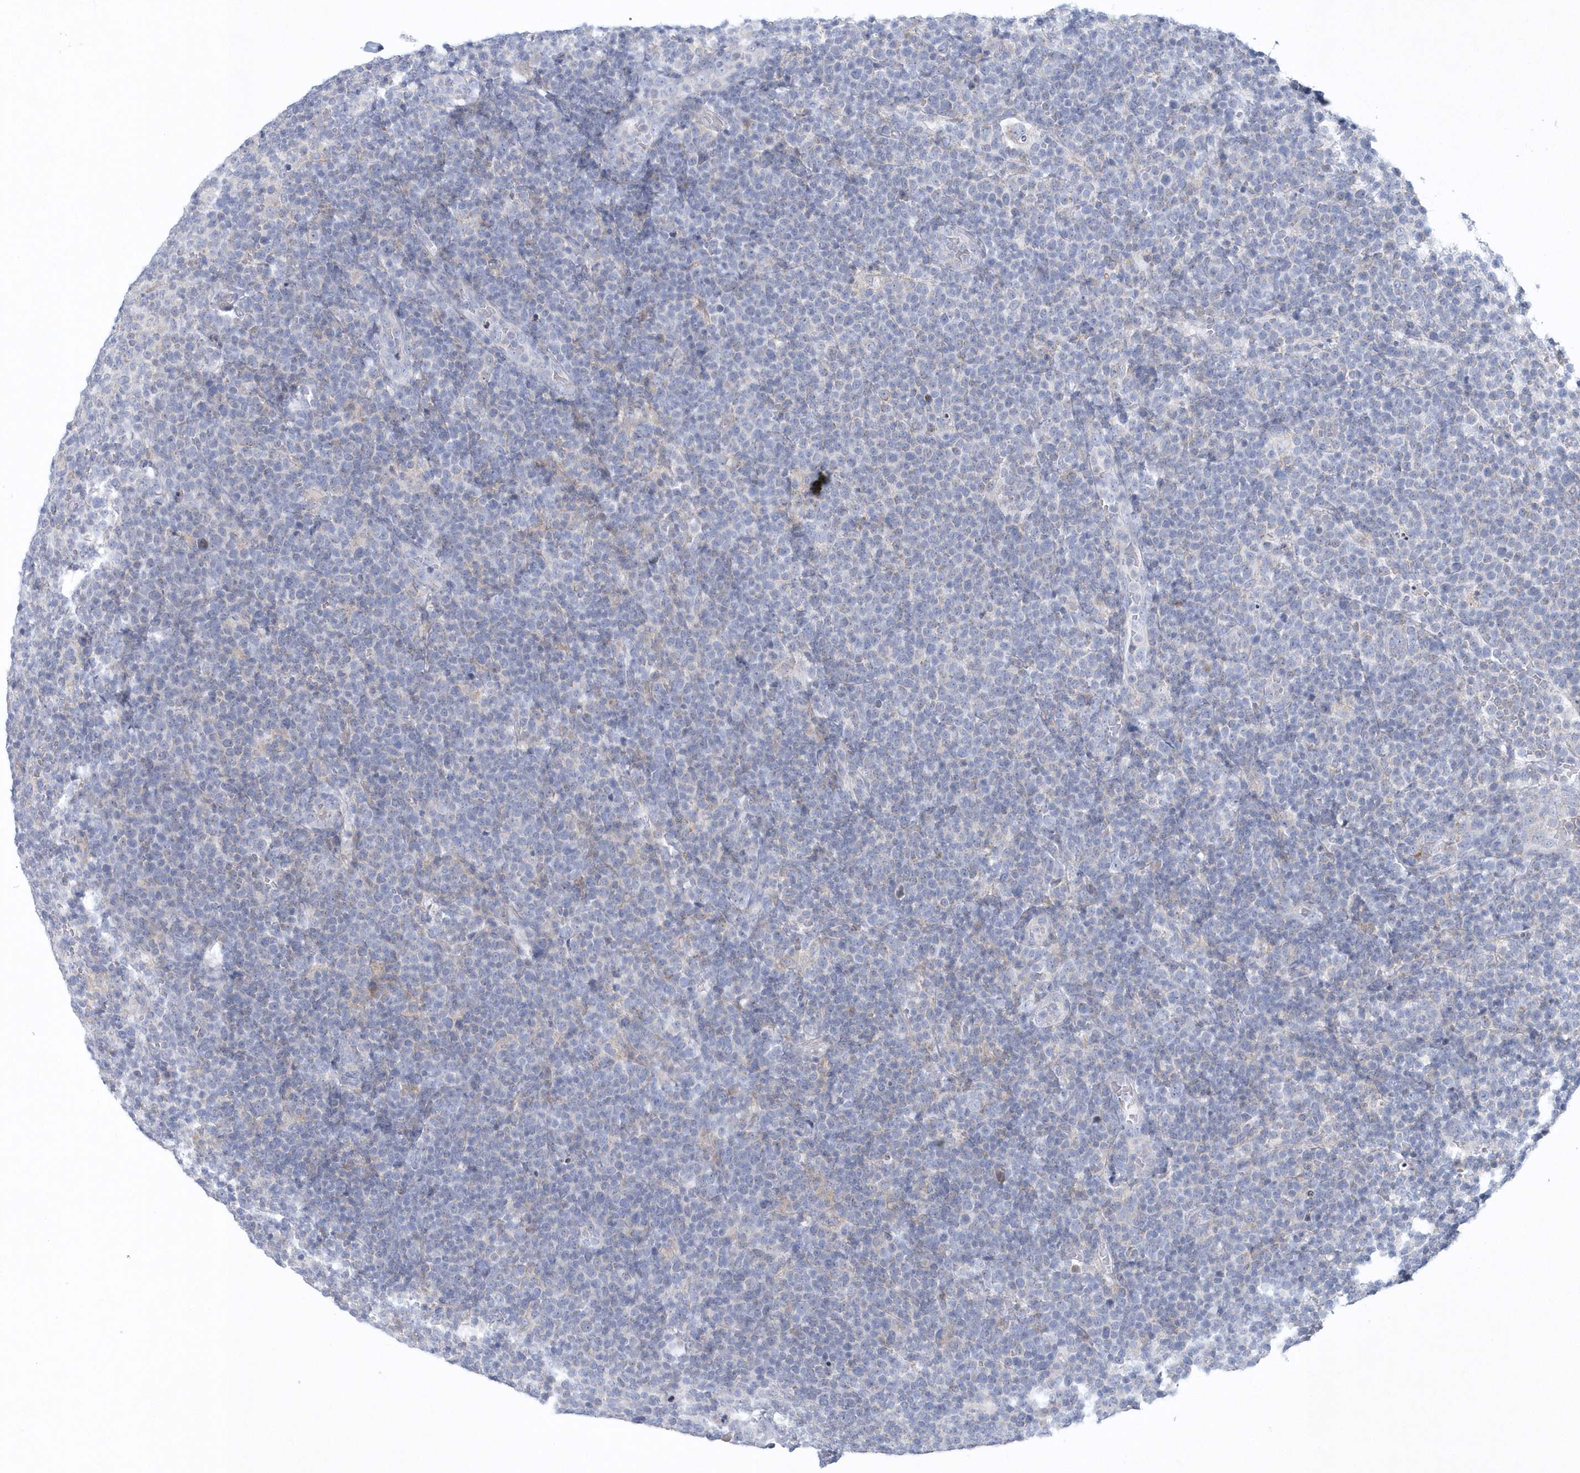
{"staining": {"intensity": "negative", "quantity": "none", "location": "none"}, "tissue": "lymphoma", "cell_type": "Tumor cells", "image_type": "cancer", "snomed": [{"axis": "morphology", "description": "Malignant lymphoma, non-Hodgkin's type, High grade"}, {"axis": "topography", "description": "Lymph node"}], "caption": "High-grade malignant lymphoma, non-Hodgkin's type stained for a protein using immunohistochemistry (IHC) exhibits no positivity tumor cells.", "gene": "NIPAL1", "patient": {"sex": "male", "age": 61}}